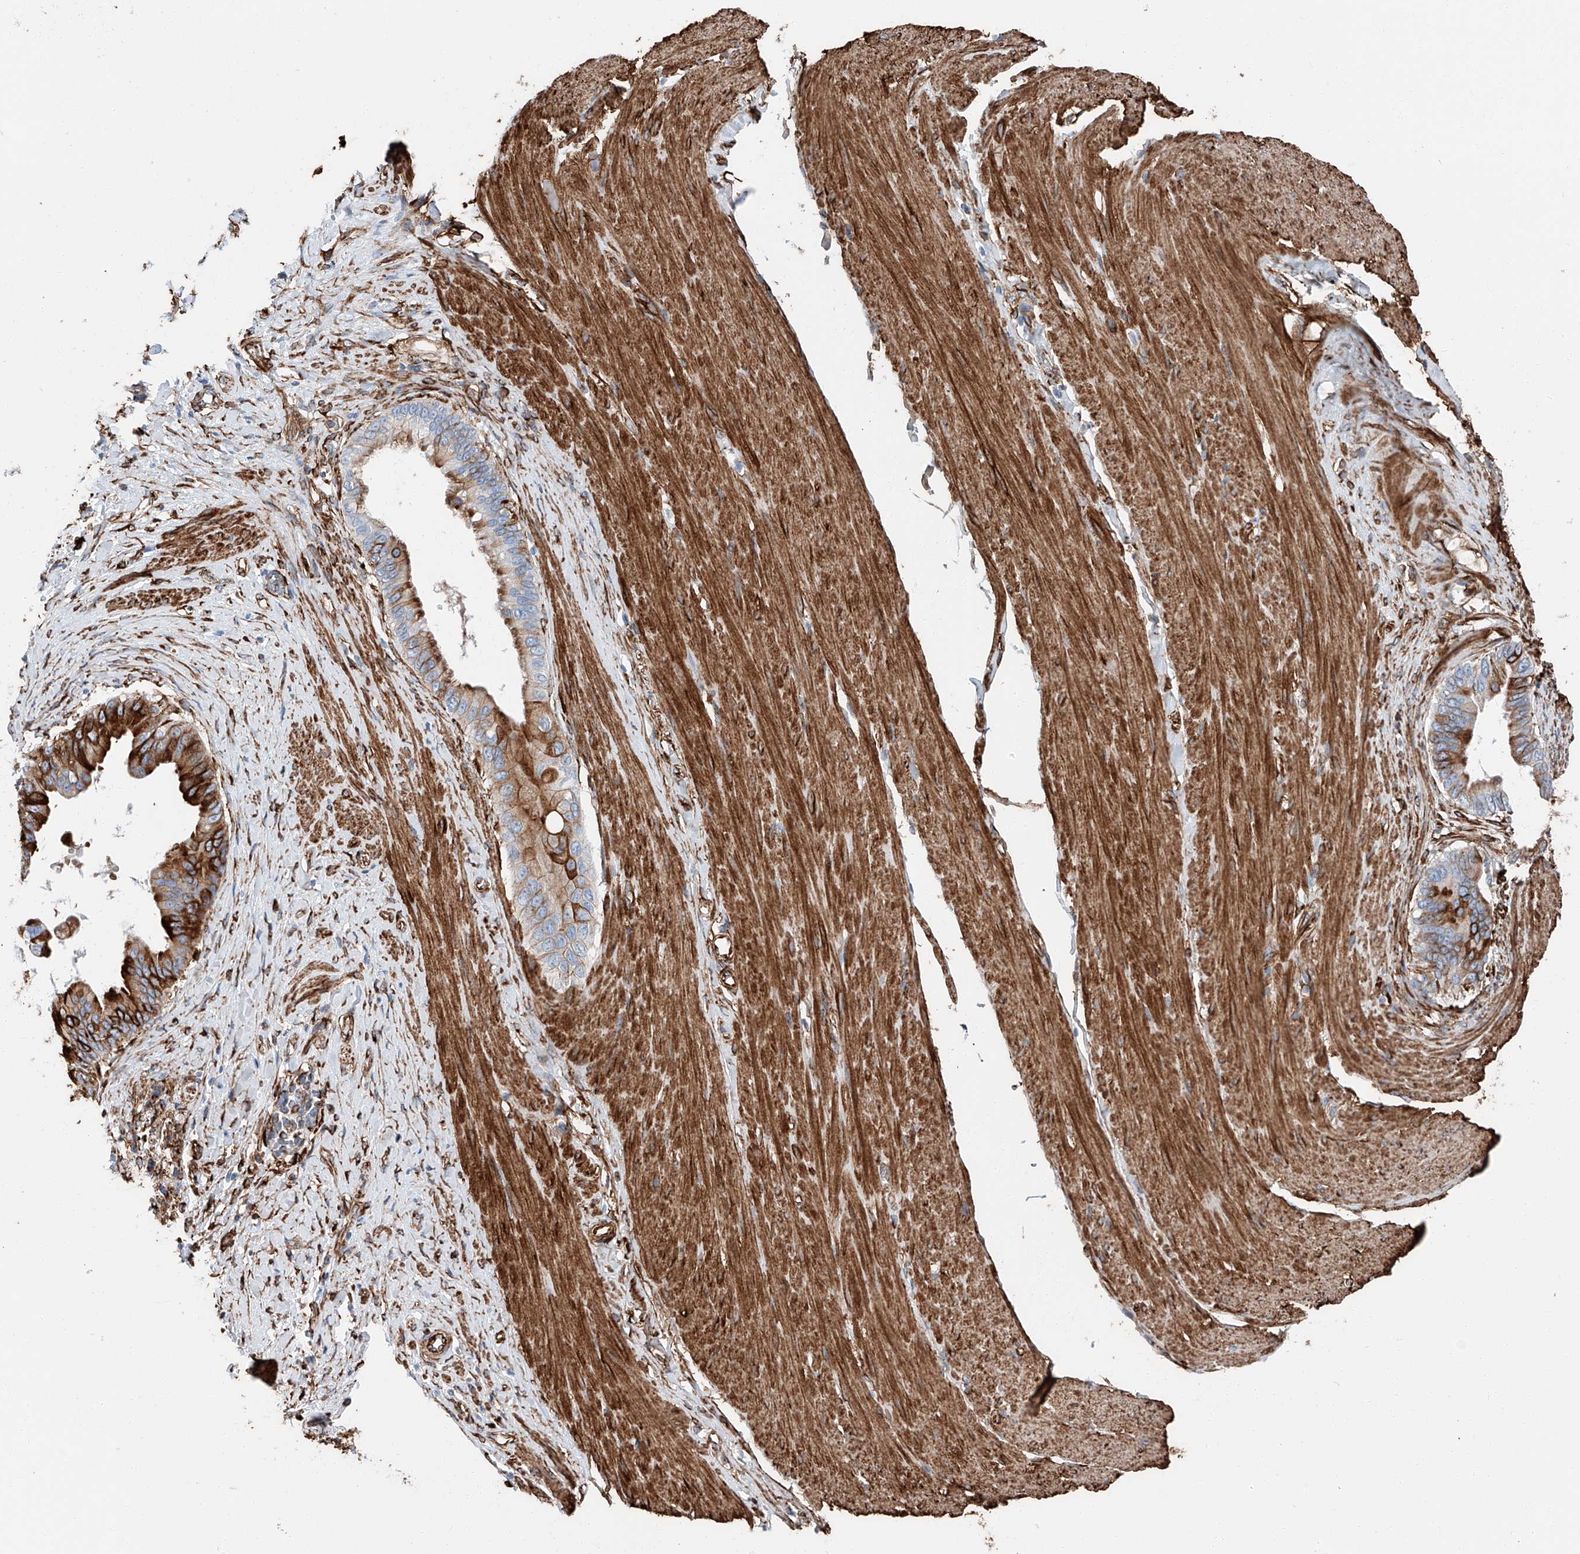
{"staining": {"intensity": "strong", "quantity": "25%-75%", "location": "cytoplasmic/membranous"}, "tissue": "pancreatic cancer", "cell_type": "Tumor cells", "image_type": "cancer", "snomed": [{"axis": "morphology", "description": "Adenocarcinoma, NOS"}, {"axis": "topography", "description": "Pancreas"}], "caption": "Tumor cells demonstrate high levels of strong cytoplasmic/membranous positivity in about 25%-75% of cells in pancreatic cancer (adenocarcinoma).", "gene": "ZNF804A", "patient": {"sex": "female", "age": 56}}